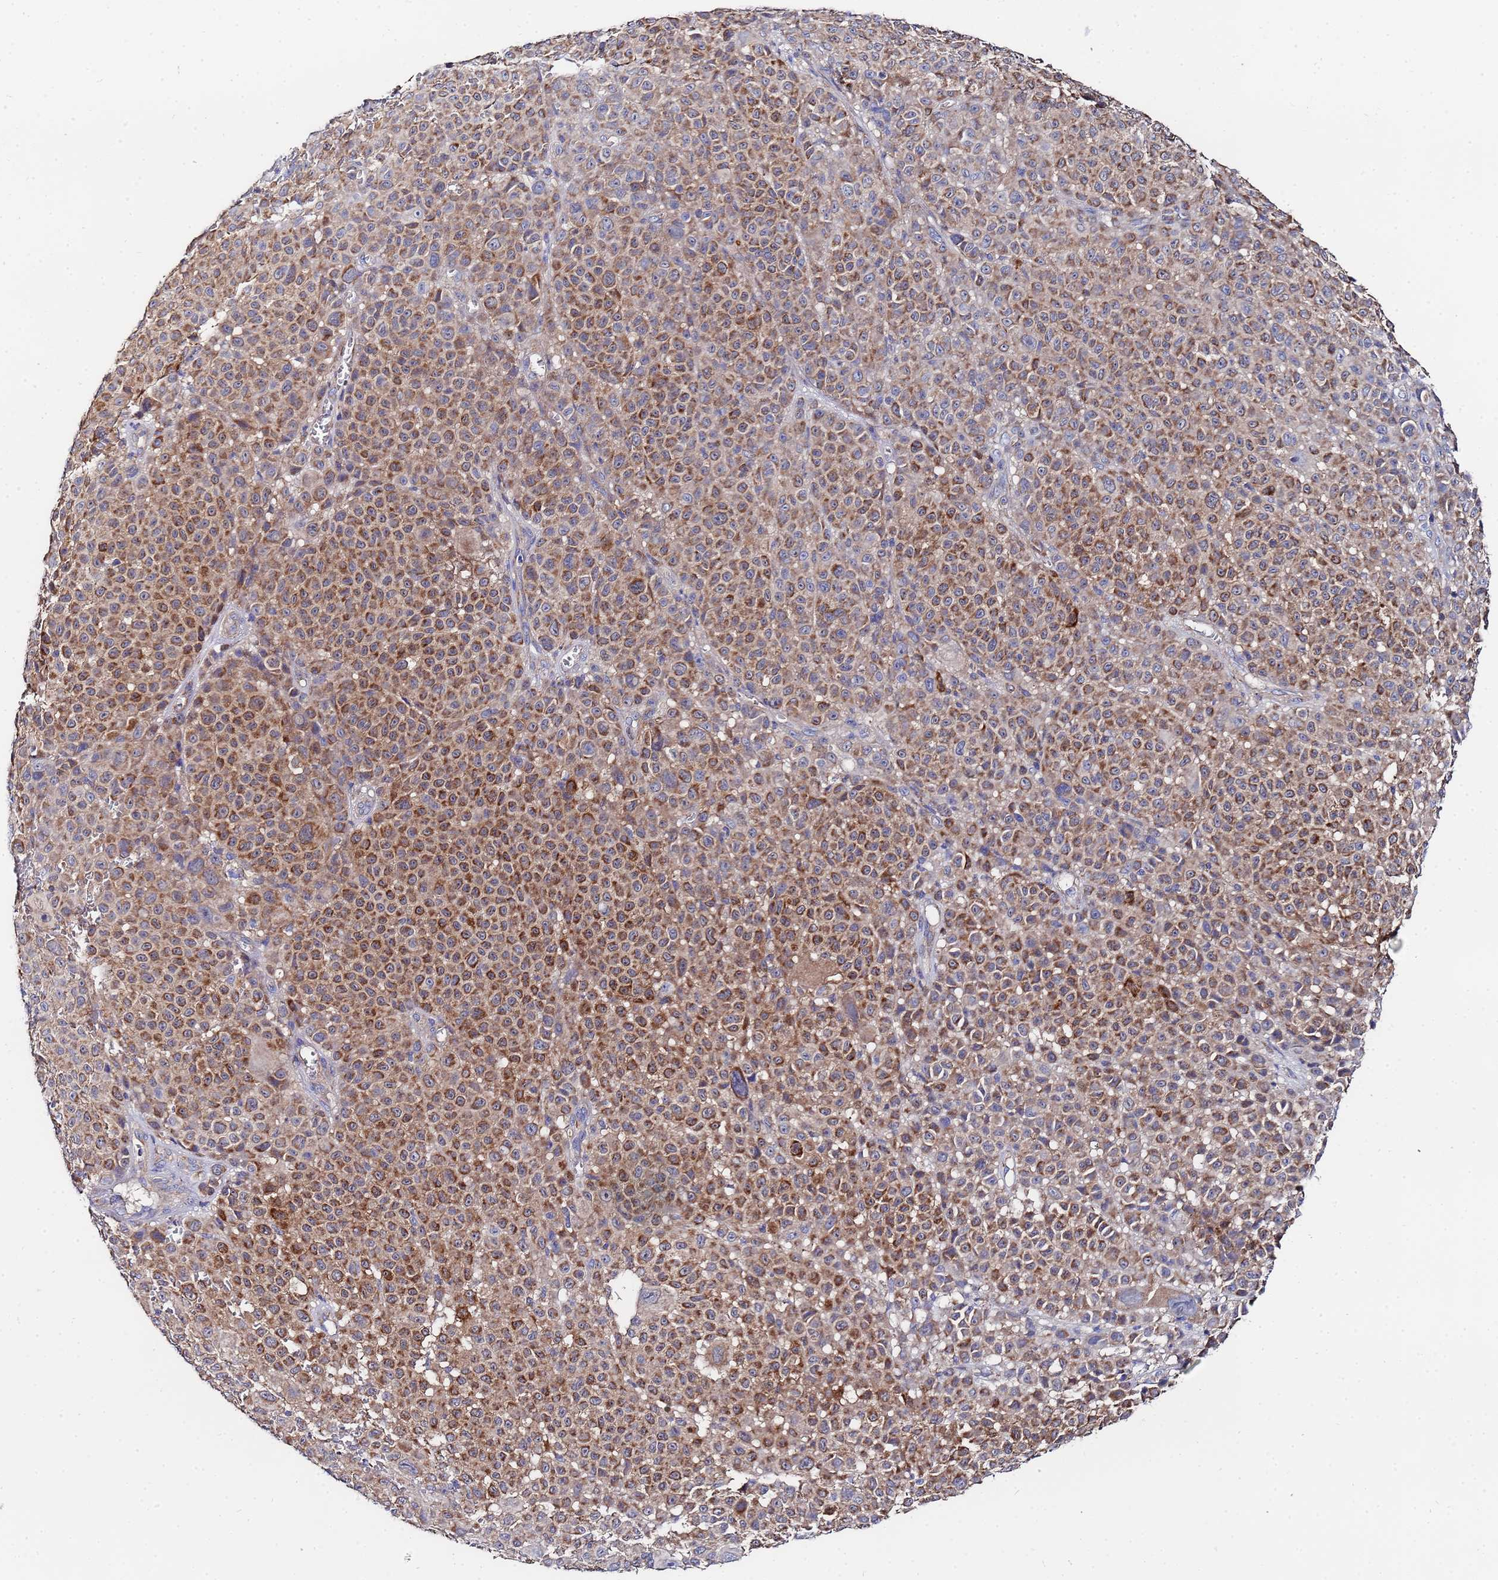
{"staining": {"intensity": "moderate", "quantity": ">75%", "location": "cytoplasmic/membranous"}, "tissue": "melanoma", "cell_type": "Tumor cells", "image_type": "cancer", "snomed": [{"axis": "morphology", "description": "Malignant melanoma, NOS"}, {"axis": "topography", "description": "Skin"}], "caption": "A brown stain labels moderate cytoplasmic/membranous staining of a protein in melanoma tumor cells.", "gene": "FAHD2A", "patient": {"sex": "female", "age": 94}}